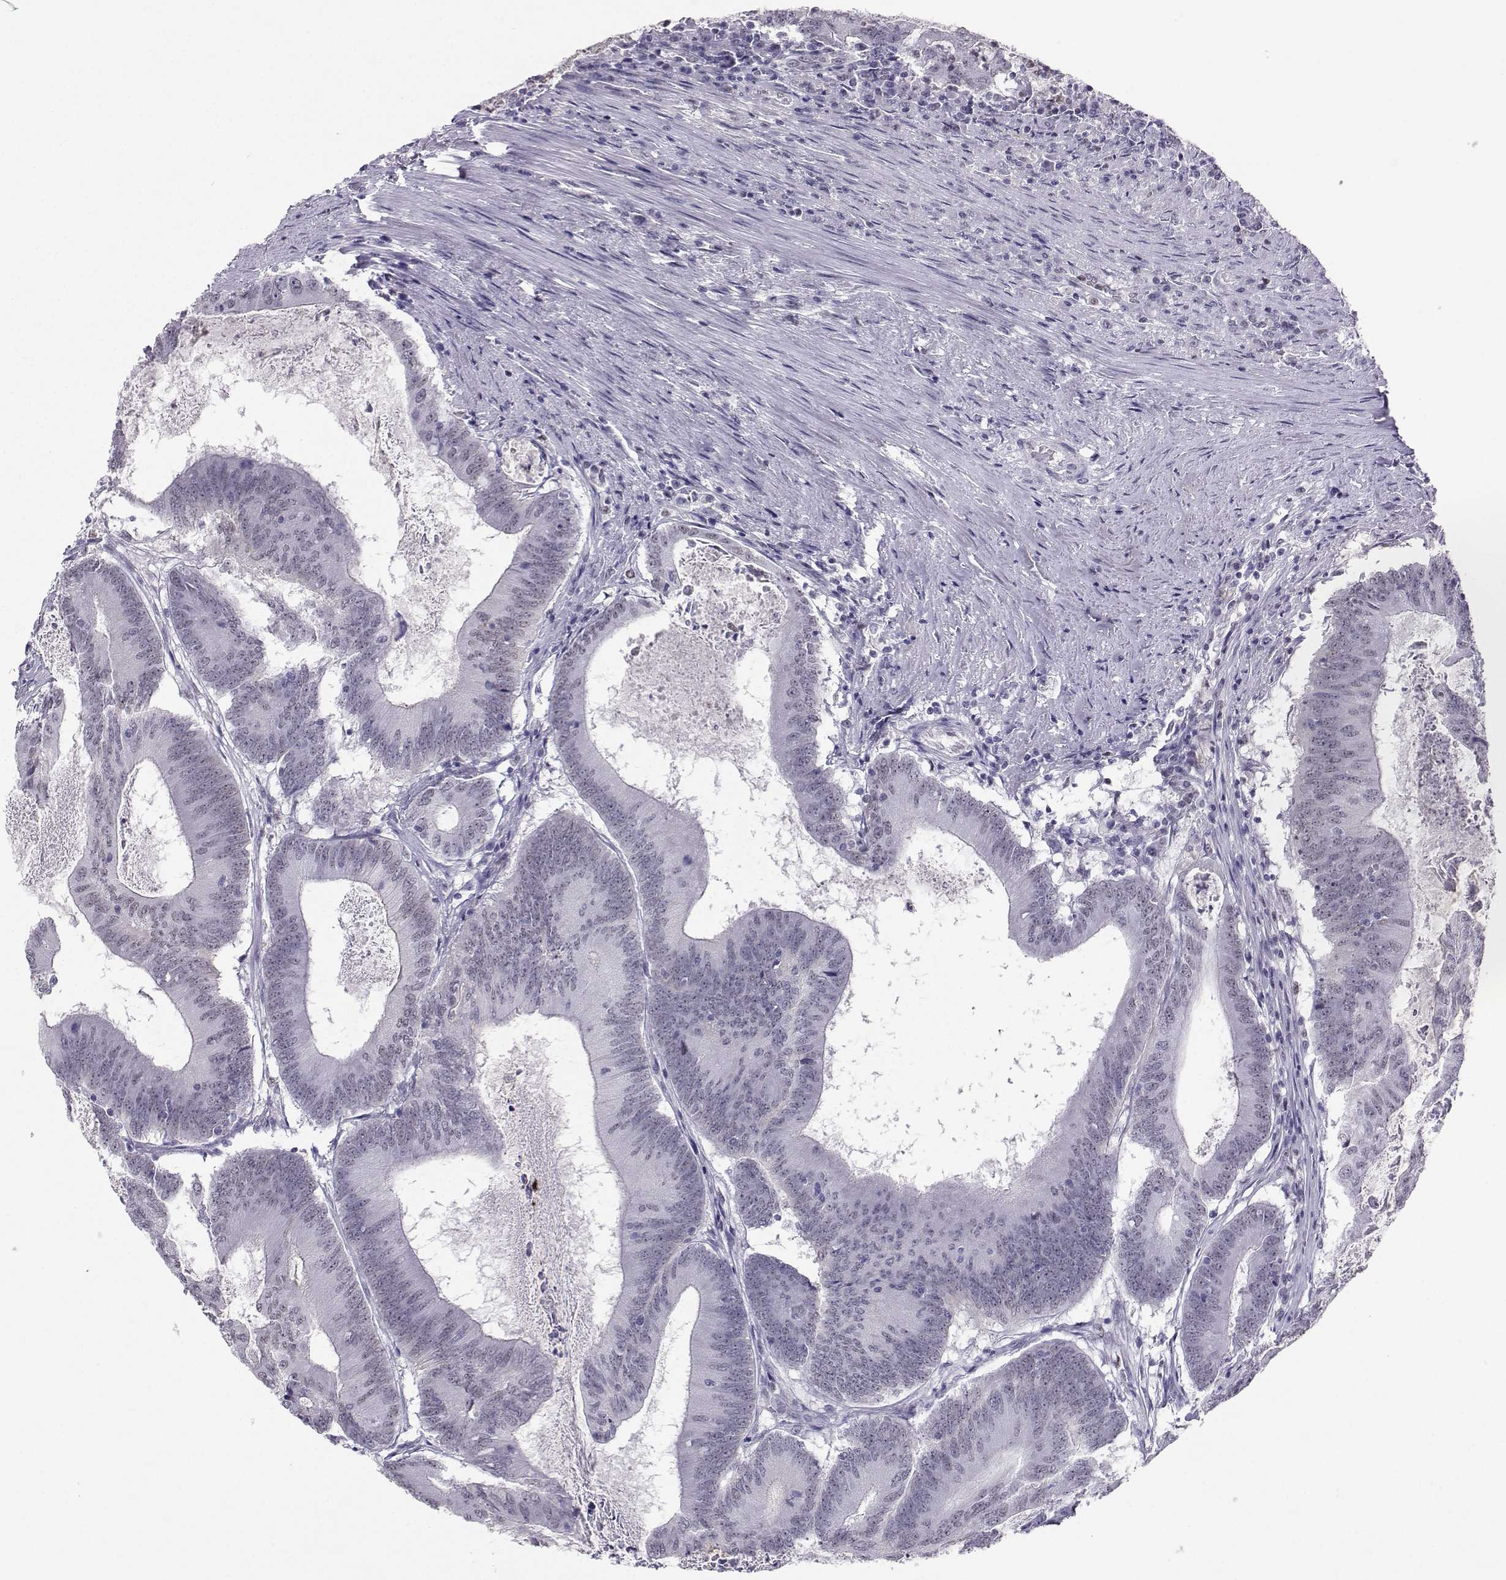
{"staining": {"intensity": "negative", "quantity": "none", "location": "none"}, "tissue": "colorectal cancer", "cell_type": "Tumor cells", "image_type": "cancer", "snomed": [{"axis": "morphology", "description": "Adenocarcinoma, NOS"}, {"axis": "topography", "description": "Colon"}], "caption": "The IHC photomicrograph has no significant staining in tumor cells of colorectal cancer (adenocarcinoma) tissue.", "gene": "TEDC2", "patient": {"sex": "female", "age": 70}}